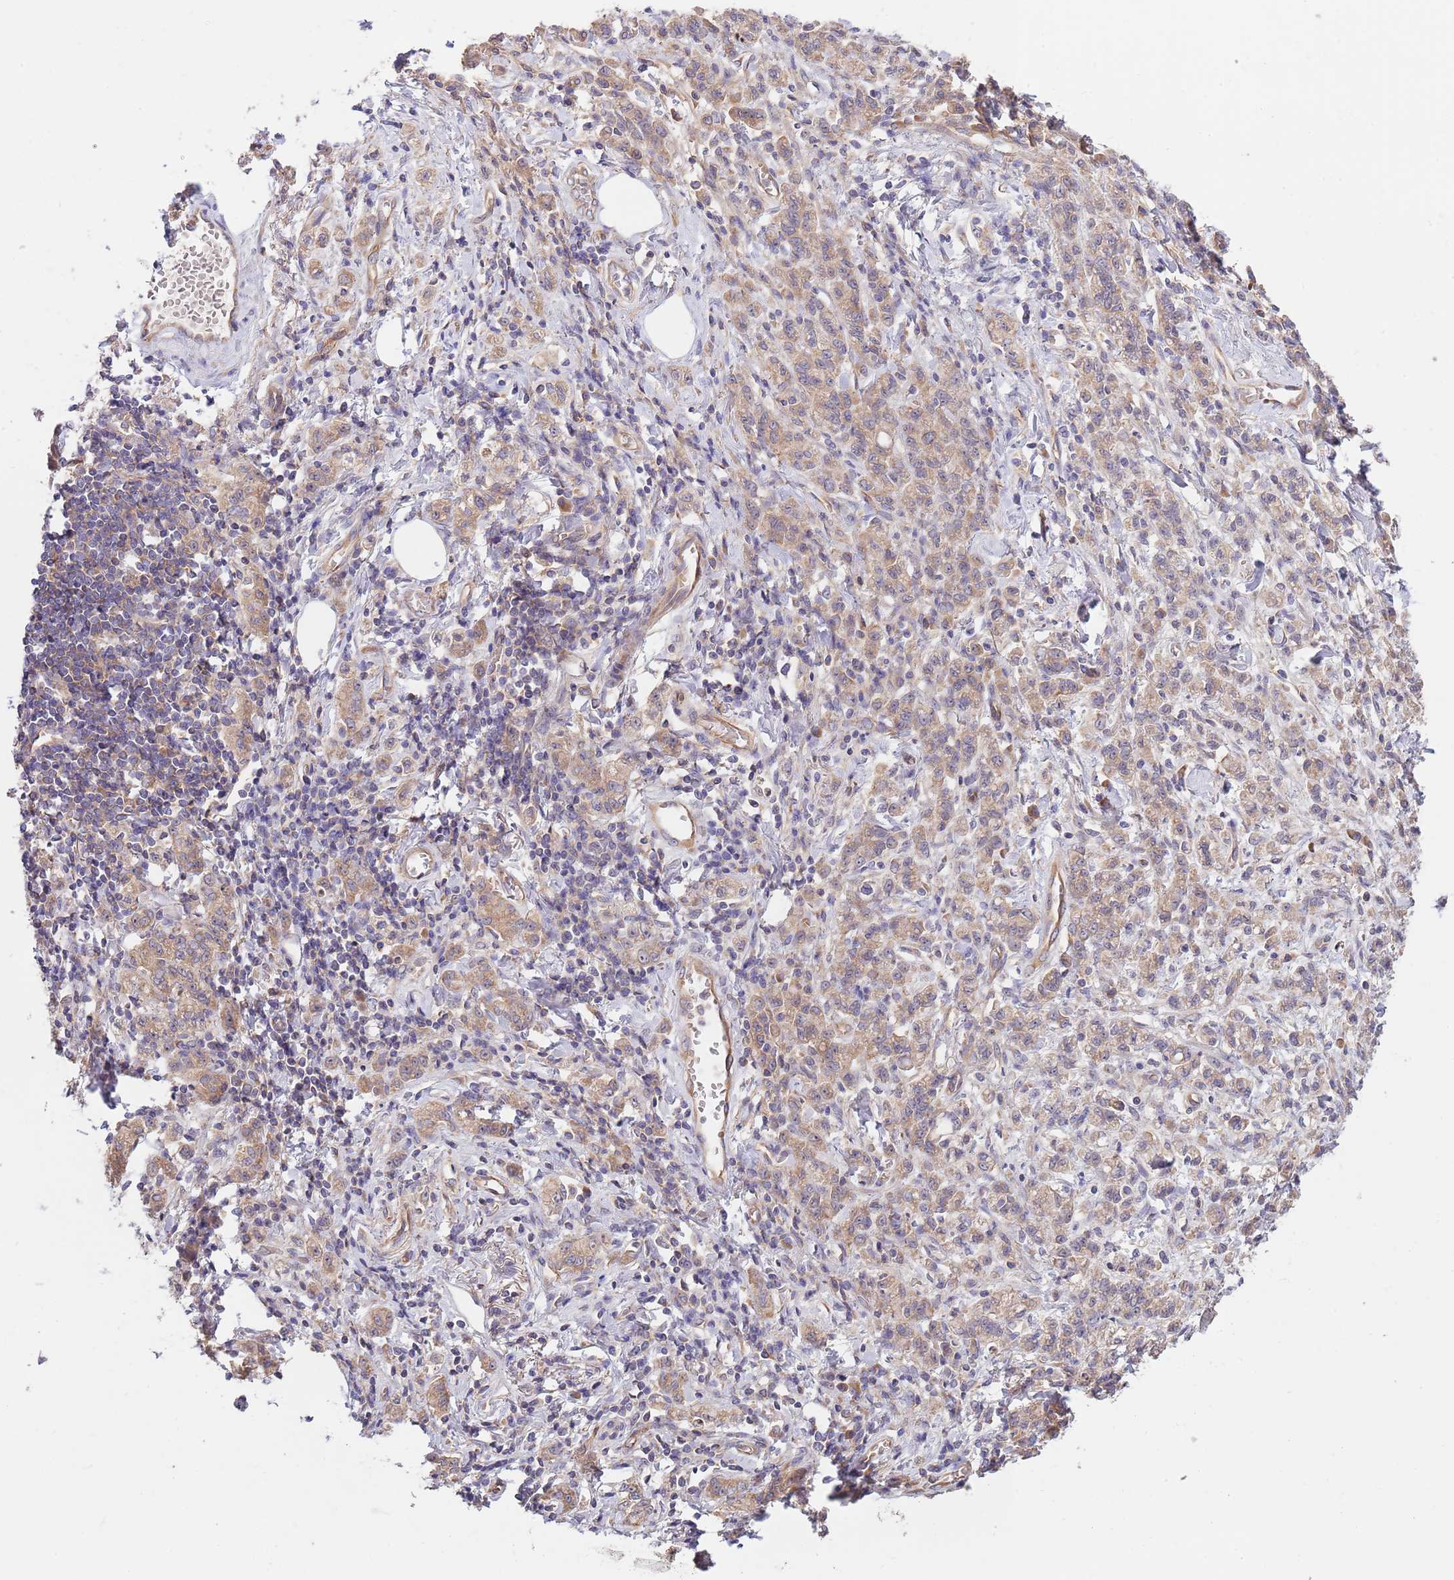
{"staining": {"intensity": "weak", "quantity": "25%-75%", "location": "cytoplasmic/membranous"}, "tissue": "stomach cancer", "cell_type": "Tumor cells", "image_type": "cancer", "snomed": [{"axis": "morphology", "description": "Adenocarcinoma, NOS"}, {"axis": "topography", "description": "Stomach"}], "caption": "The image demonstrates staining of stomach cancer (adenocarcinoma), revealing weak cytoplasmic/membranous protein staining (brown color) within tumor cells.", "gene": "EIF3F", "patient": {"sex": "male", "age": 77}}